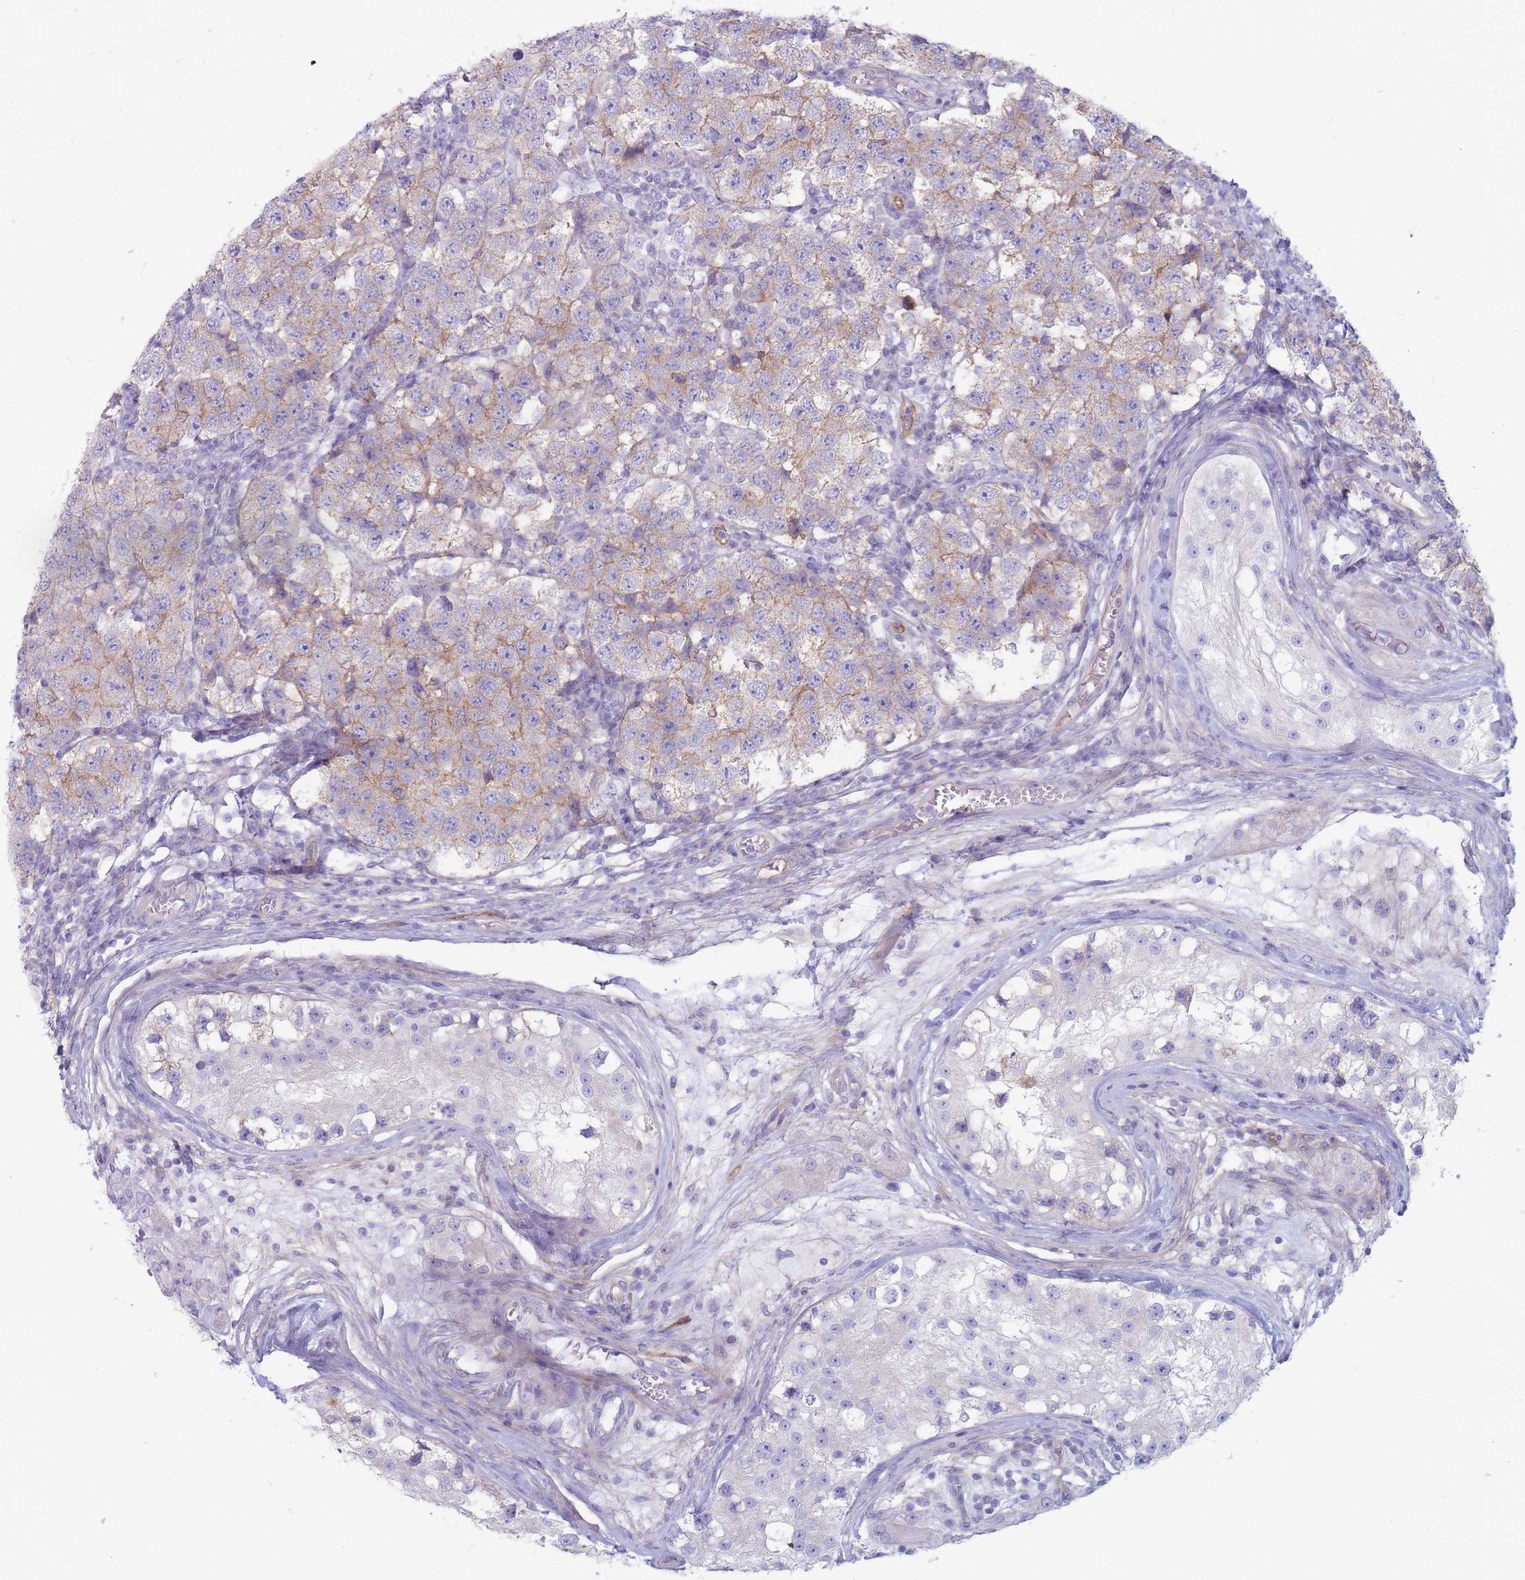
{"staining": {"intensity": "weak", "quantity": "25%-75%", "location": "cytoplasmic/membranous"}, "tissue": "testis cancer", "cell_type": "Tumor cells", "image_type": "cancer", "snomed": [{"axis": "morphology", "description": "Seminoma, NOS"}, {"axis": "topography", "description": "Testis"}], "caption": "A brown stain highlights weak cytoplasmic/membranous positivity of a protein in testis seminoma tumor cells.", "gene": "PLPP1", "patient": {"sex": "male", "age": 34}}